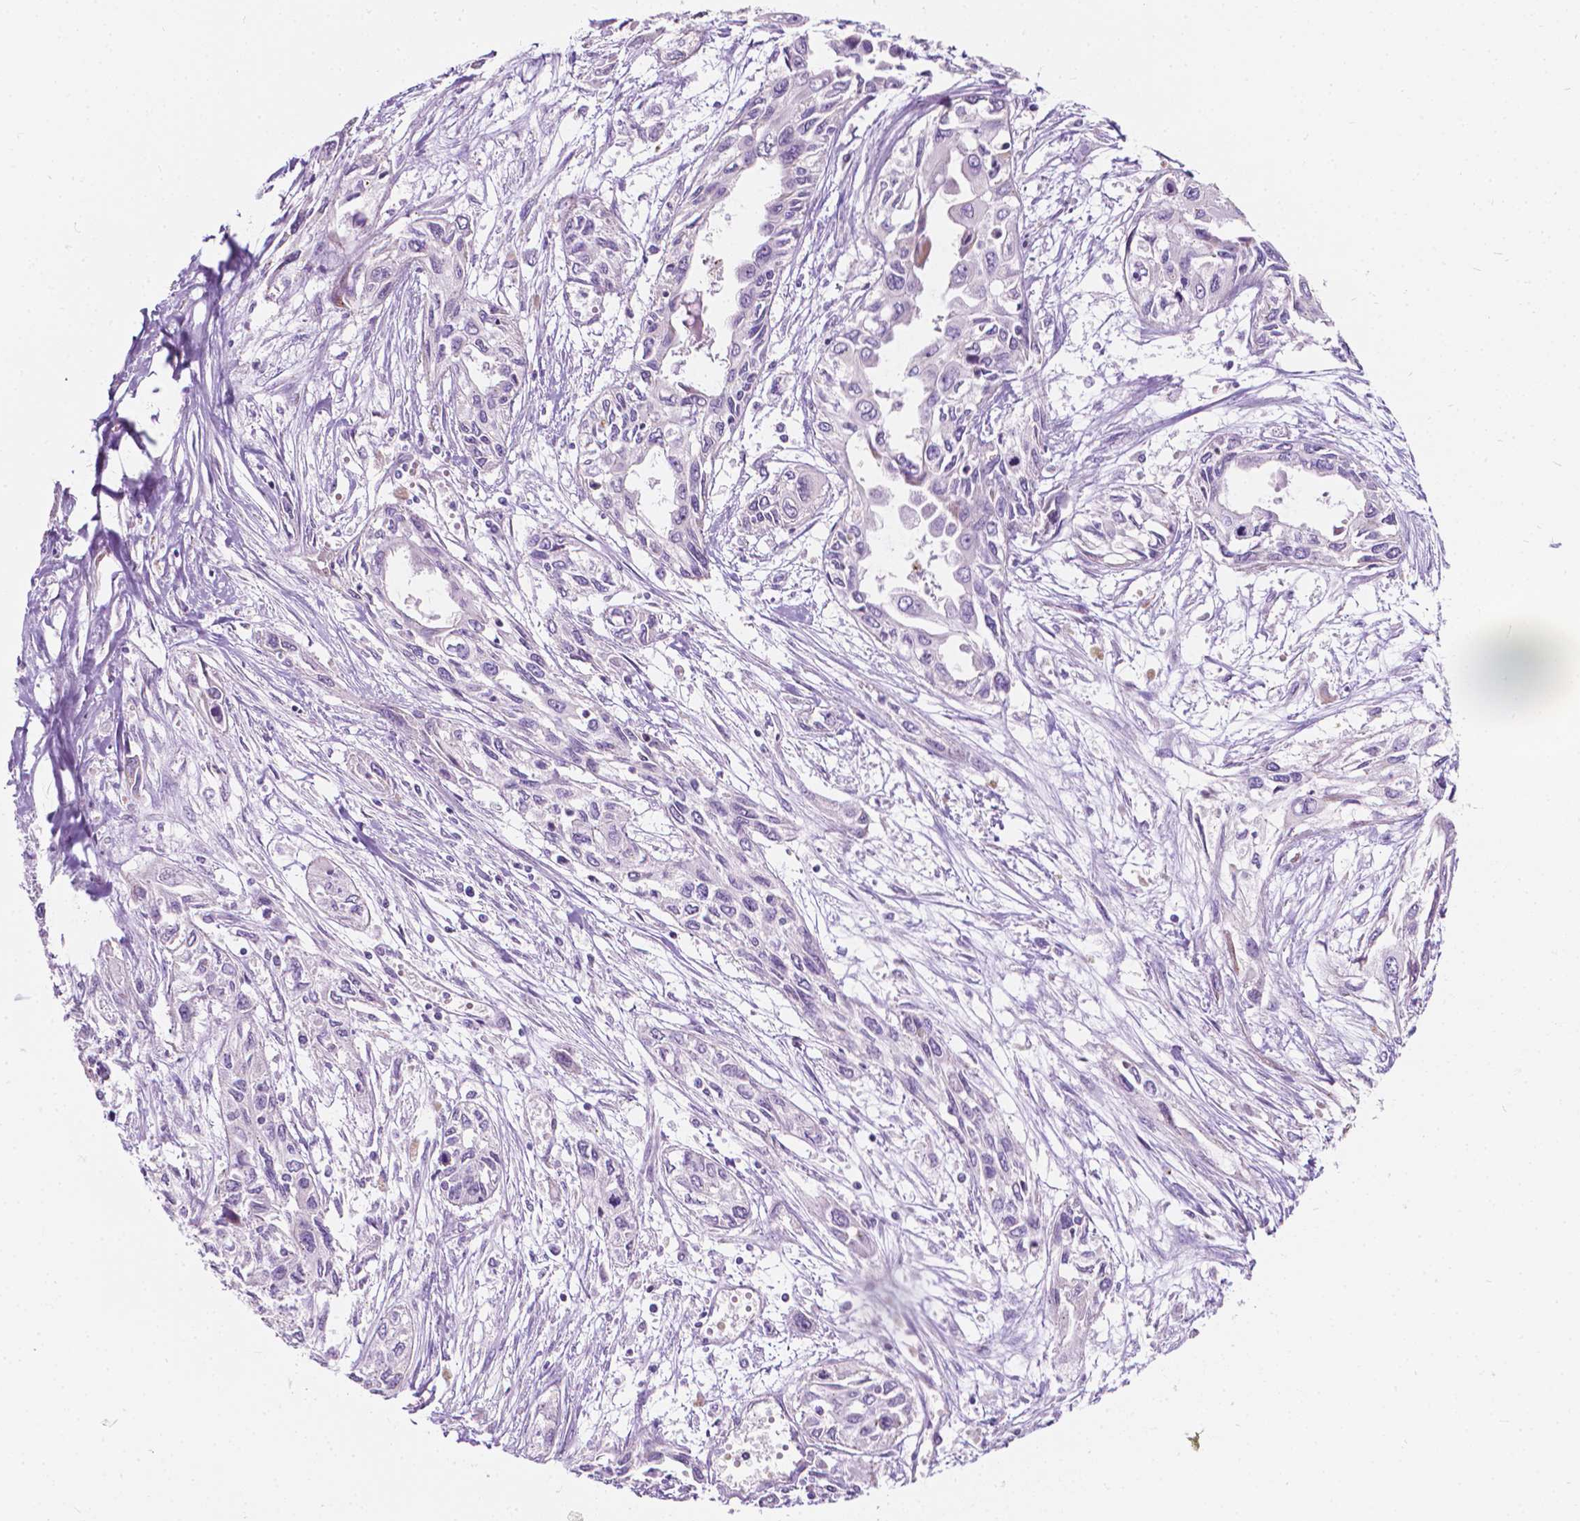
{"staining": {"intensity": "negative", "quantity": "none", "location": "none"}, "tissue": "pancreatic cancer", "cell_type": "Tumor cells", "image_type": "cancer", "snomed": [{"axis": "morphology", "description": "Adenocarcinoma, NOS"}, {"axis": "topography", "description": "Pancreas"}], "caption": "Immunohistochemistry image of pancreatic adenocarcinoma stained for a protein (brown), which exhibits no positivity in tumor cells.", "gene": "NOS1AP", "patient": {"sex": "female", "age": 55}}